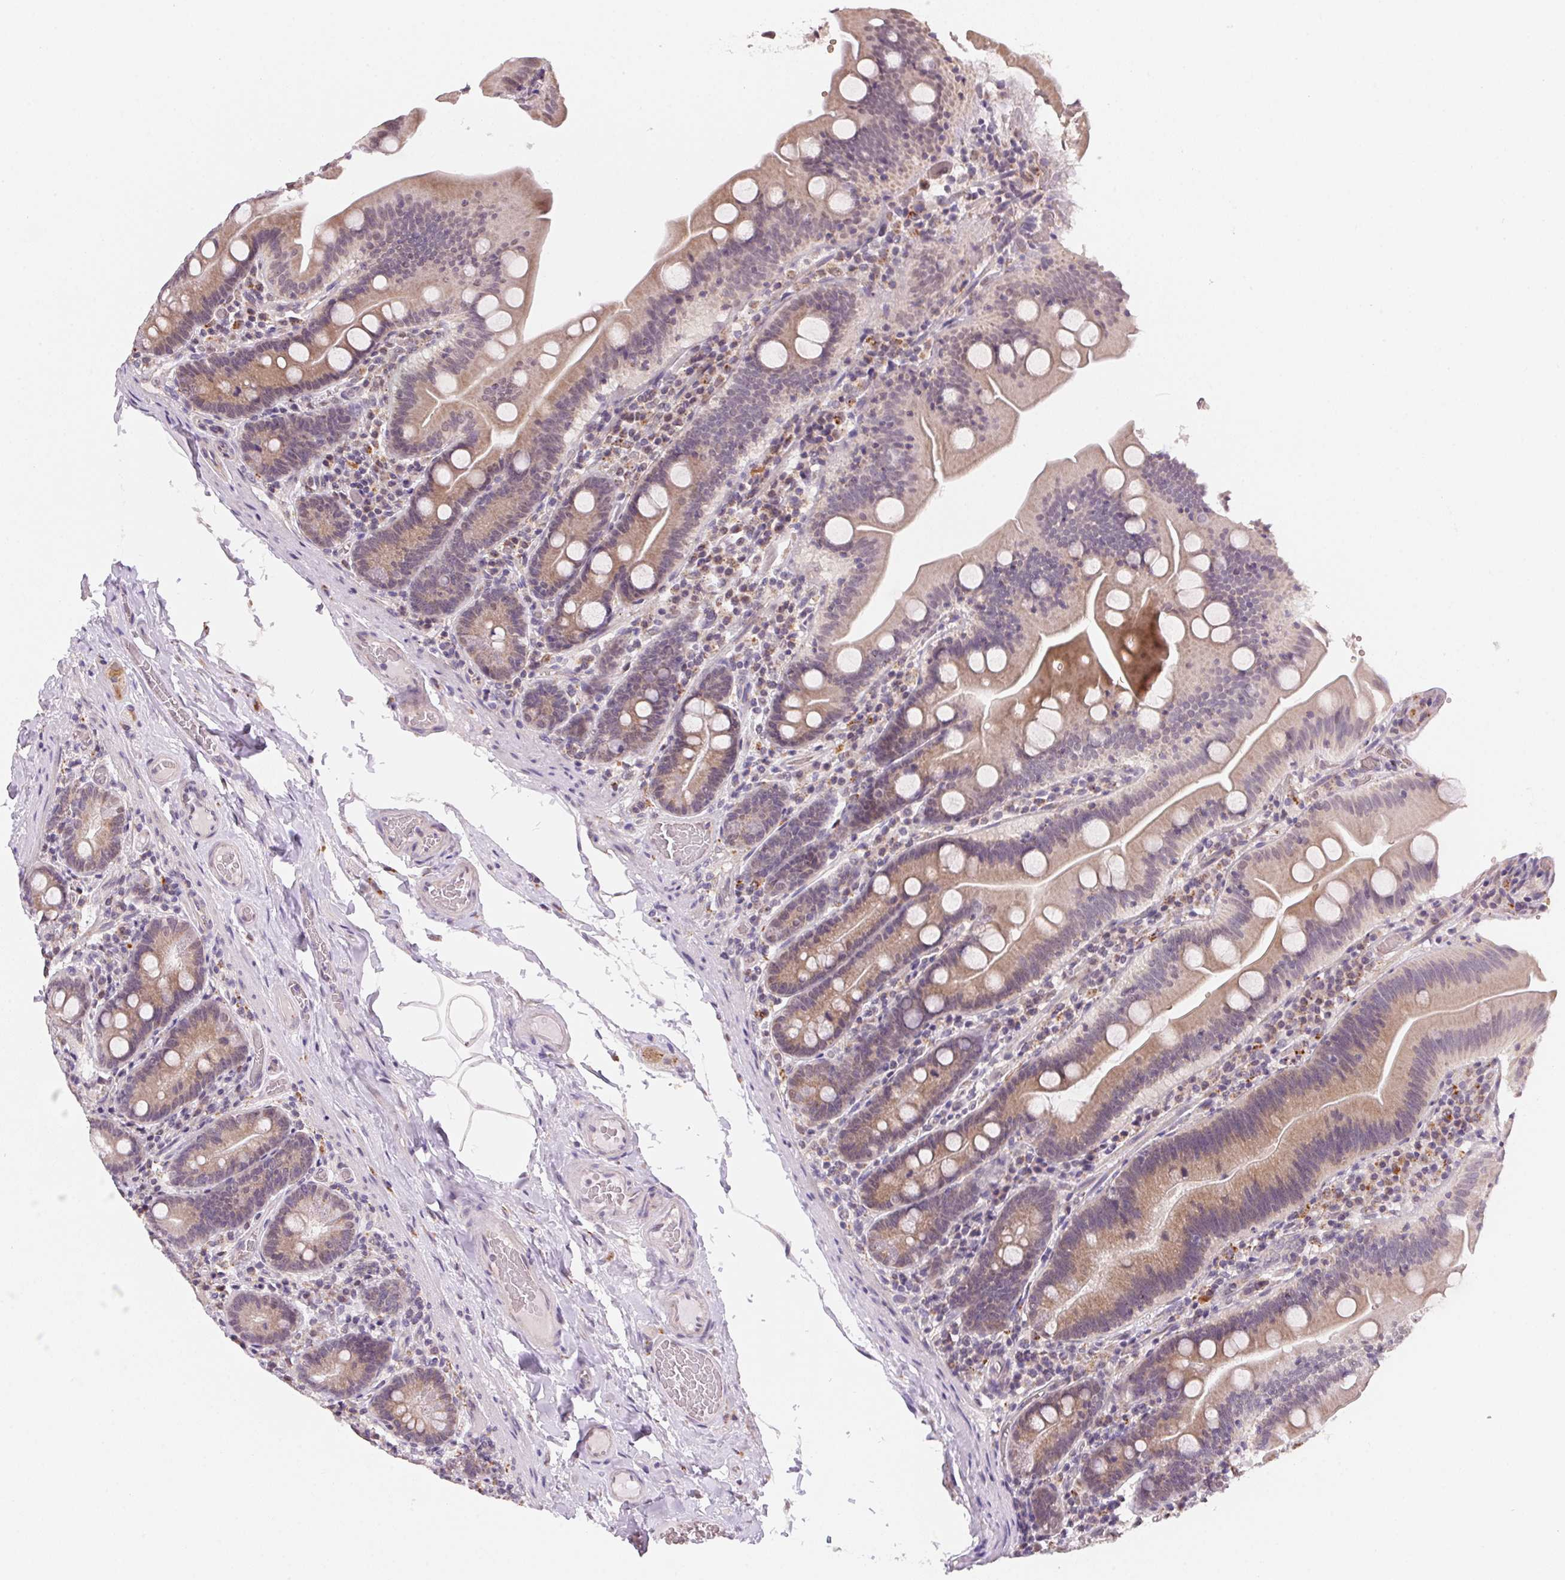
{"staining": {"intensity": "weak", "quantity": ">75%", "location": "cytoplasmic/membranous"}, "tissue": "small intestine", "cell_type": "Glandular cells", "image_type": "normal", "snomed": [{"axis": "morphology", "description": "Normal tissue, NOS"}, {"axis": "topography", "description": "Small intestine"}], "caption": "Glandular cells exhibit weak cytoplasmic/membranous positivity in about >75% of cells in normal small intestine. Using DAB (3,3'-diaminobenzidine) (brown) and hematoxylin (blue) stains, captured at high magnification using brightfield microscopy.", "gene": "METTL13", "patient": {"sex": "male", "age": 37}}